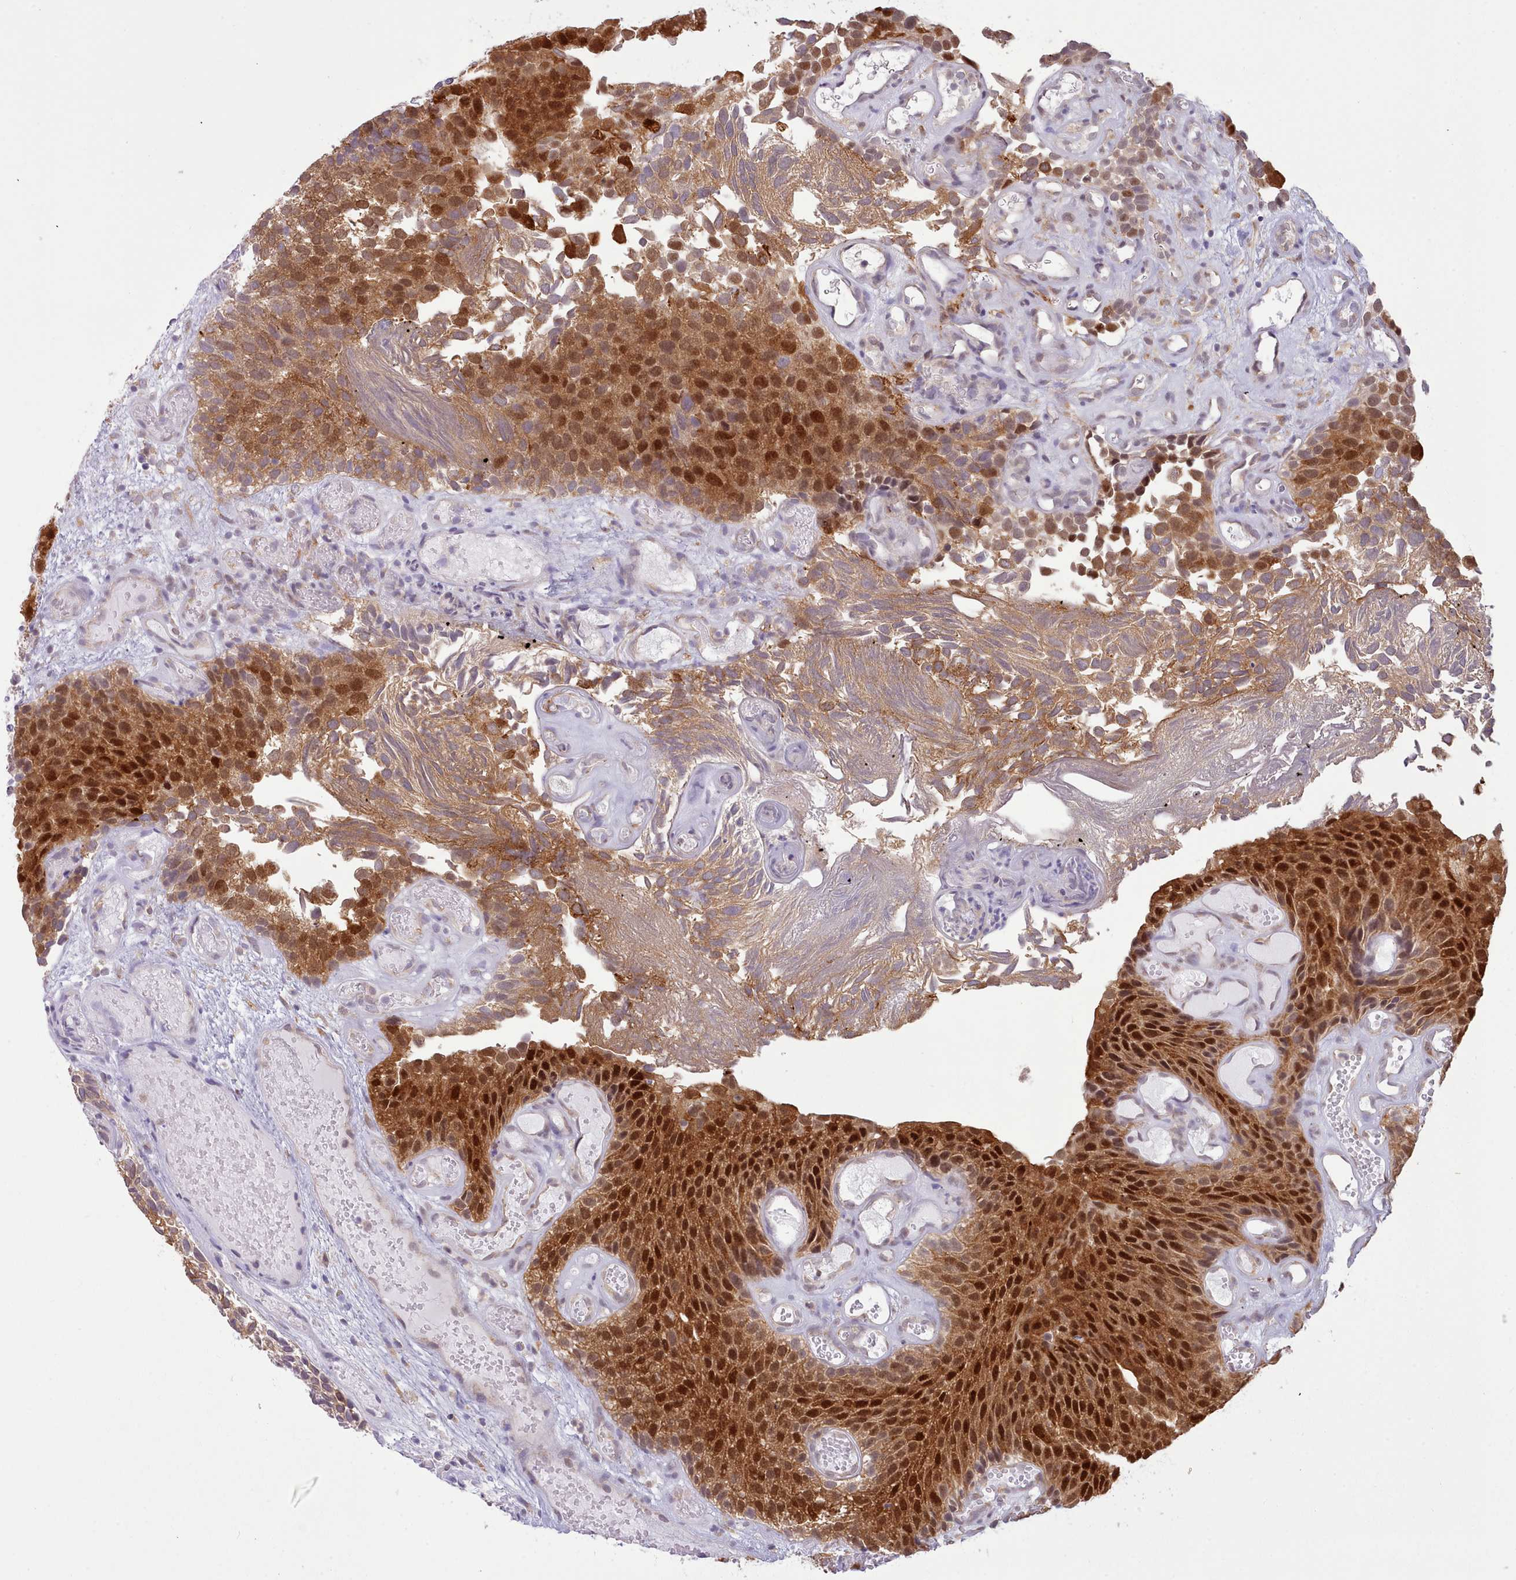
{"staining": {"intensity": "strong", "quantity": ">75%", "location": "cytoplasmic/membranous,nuclear"}, "tissue": "urothelial cancer", "cell_type": "Tumor cells", "image_type": "cancer", "snomed": [{"axis": "morphology", "description": "Urothelial carcinoma, Low grade"}, {"axis": "topography", "description": "Urinary bladder"}], "caption": "Strong cytoplasmic/membranous and nuclear positivity for a protein is seen in about >75% of tumor cells of urothelial carcinoma (low-grade) using IHC.", "gene": "SEC61B", "patient": {"sex": "male", "age": 89}}